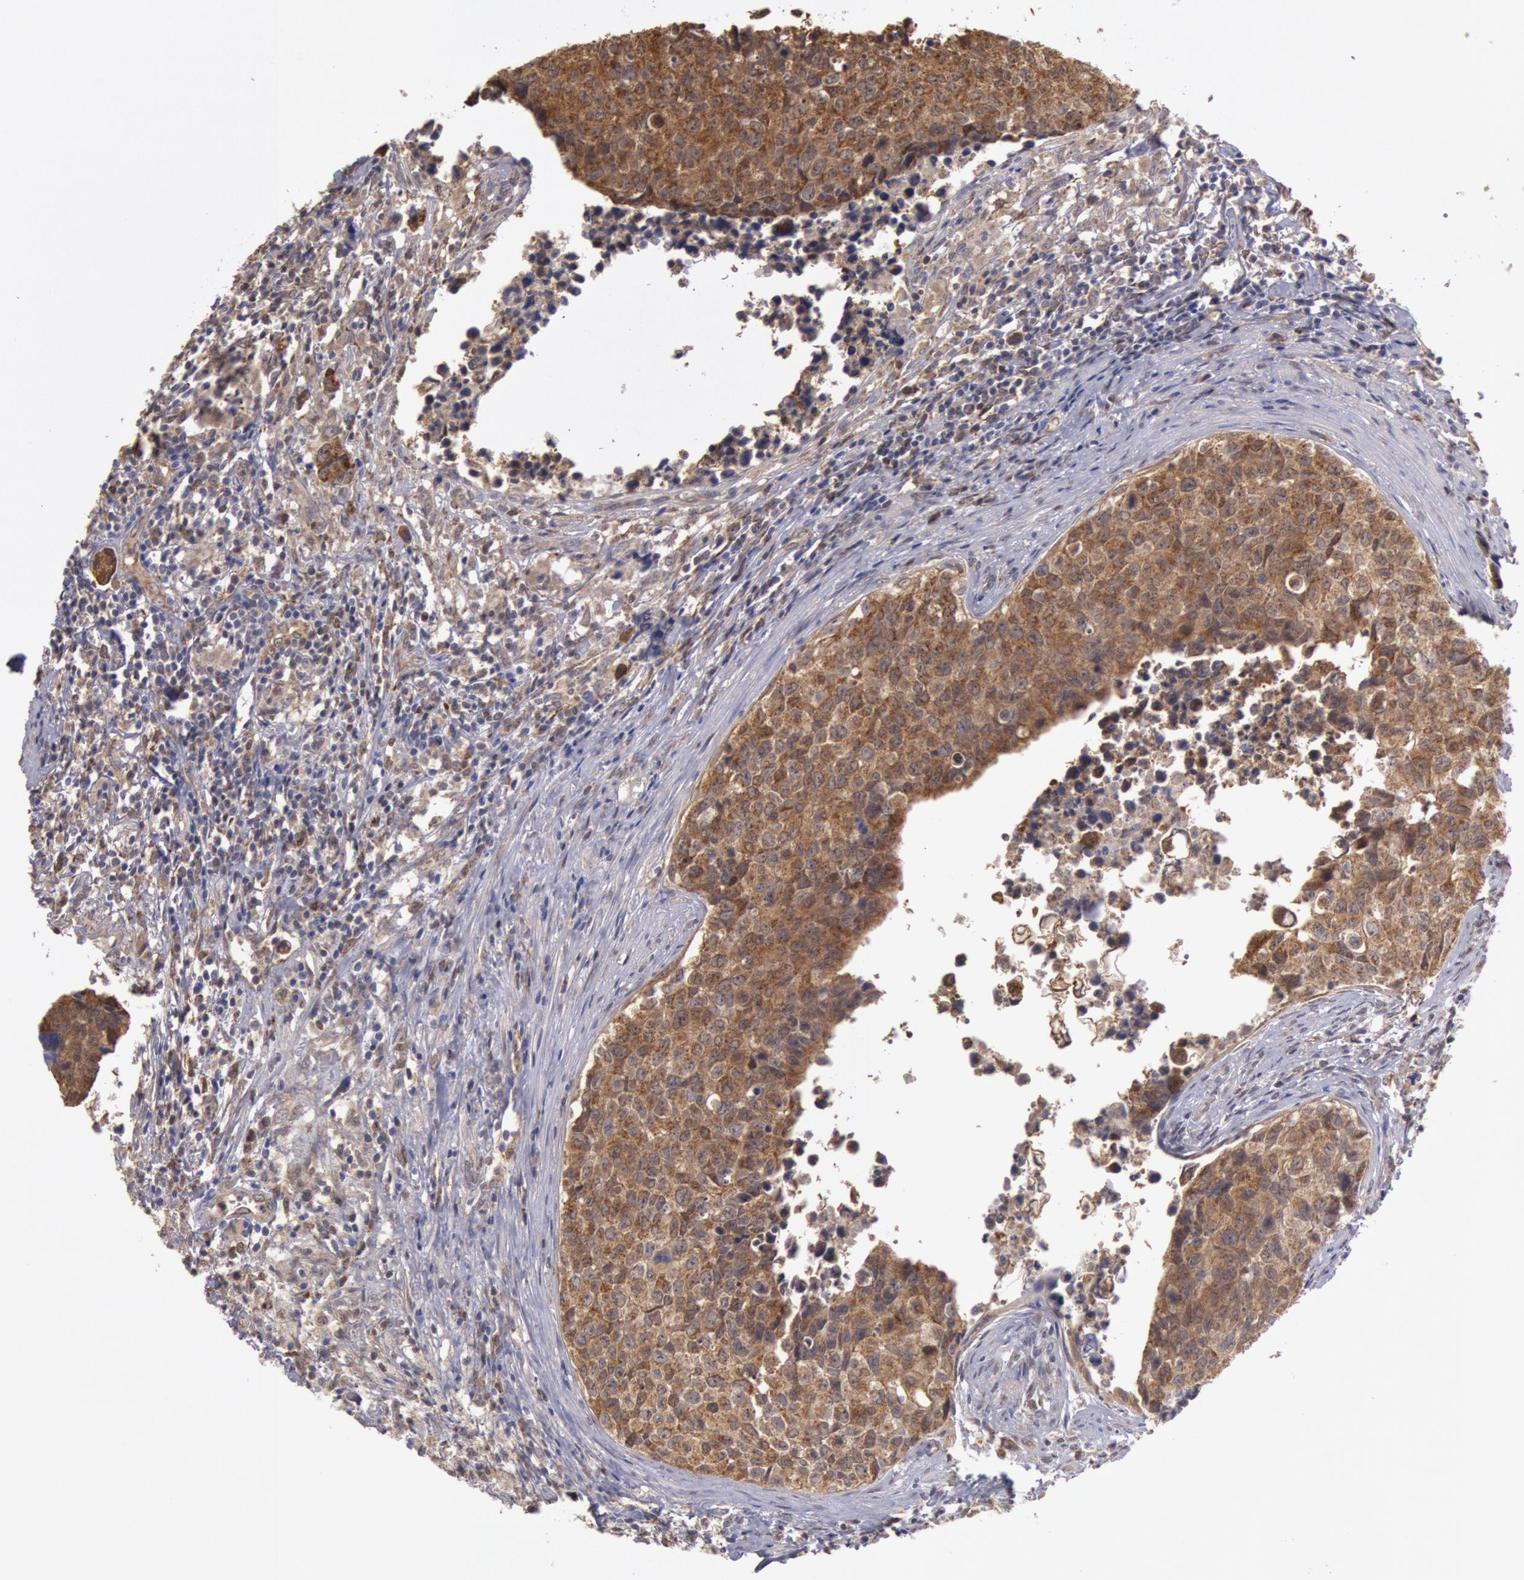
{"staining": {"intensity": "moderate", "quantity": ">75%", "location": "cytoplasmic/membranous"}, "tissue": "urothelial cancer", "cell_type": "Tumor cells", "image_type": "cancer", "snomed": [{"axis": "morphology", "description": "Urothelial carcinoma, High grade"}, {"axis": "topography", "description": "Urinary bladder"}], "caption": "Immunohistochemistry (IHC) (DAB (3,3'-diaminobenzidine)) staining of human urothelial carcinoma (high-grade) exhibits moderate cytoplasmic/membranous protein positivity in about >75% of tumor cells. (brown staining indicates protein expression, while blue staining denotes nuclei).", "gene": "MPST", "patient": {"sex": "male", "age": 81}}